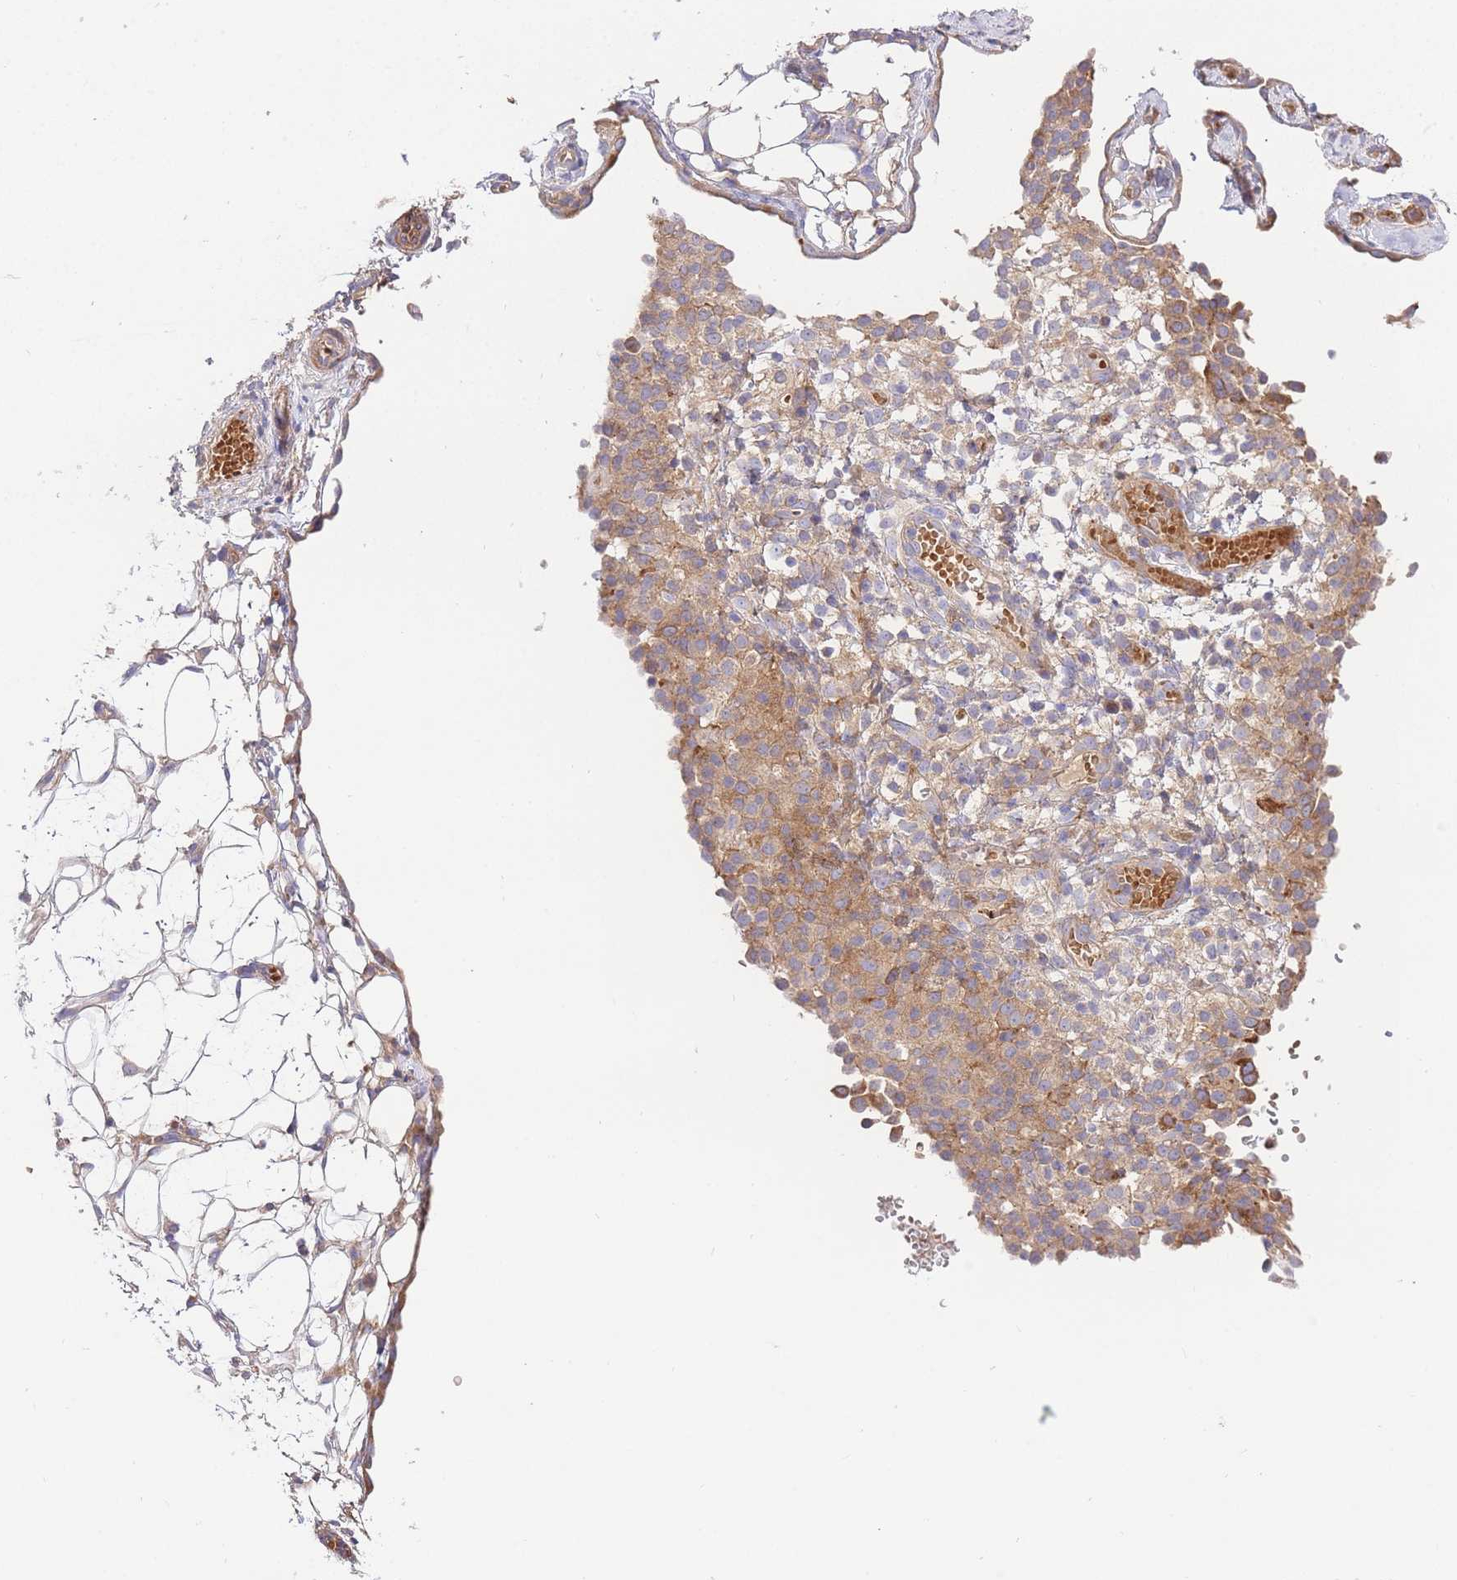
{"staining": {"intensity": "moderate", "quantity": ">75%", "location": "cytoplasmic/membranous"}, "tissue": "ovarian cancer", "cell_type": "Tumor cells", "image_type": "cancer", "snomed": [{"axis": "morphology", "description": "Carcinoma, endometroid"}, {"axis": "topography", "description": "Ovary"}], "caption": "This image demonstrates IHC staining of ovarian cancer (endometroid carcinoma), with medium moderate cytoplasmic/membranous expression in approximately >75% of tumor cells.", "gene": "INSYN2B", "patient": {"sex": "female", "age": 42}}